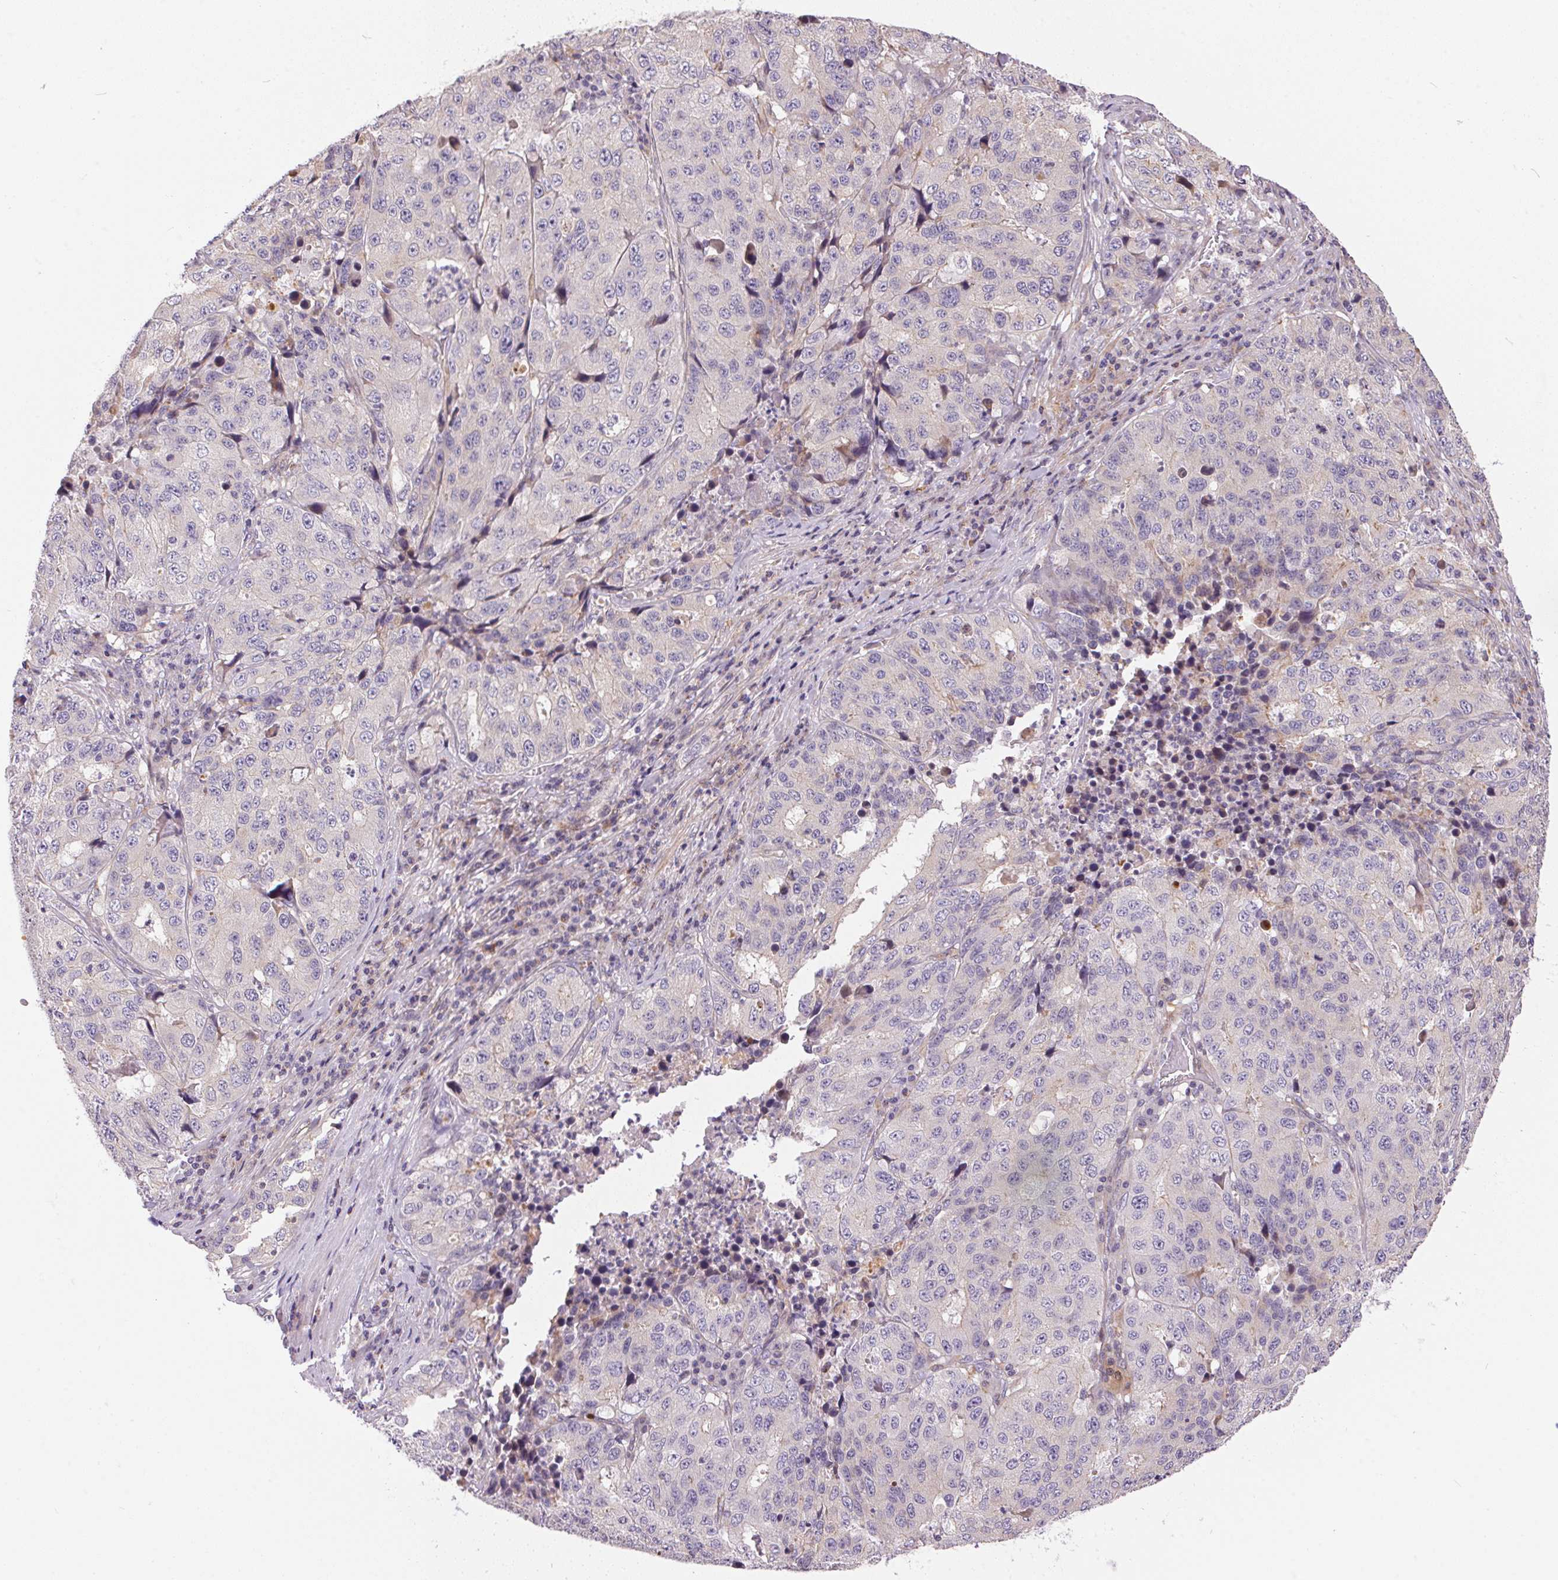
{"staining": {"intensity": "negative", "quantity": "none", "location": "none"}, "tissue": "stomach cancer", "cell_type": "Tumor cells", "image_type": "cancer", "snomed": [{"axis": "morphology", "description": "Adenocarcinoma, NOS"}, {"axis": "topography", "description": "Stomach"}], "caption": "DAB immunohistochemical staining of human stomach adenocarcinoma demonstrates no significant staining in tumor cells.", "gene": "UNC13B", "patient": {"sex": "male", "age": 71}}